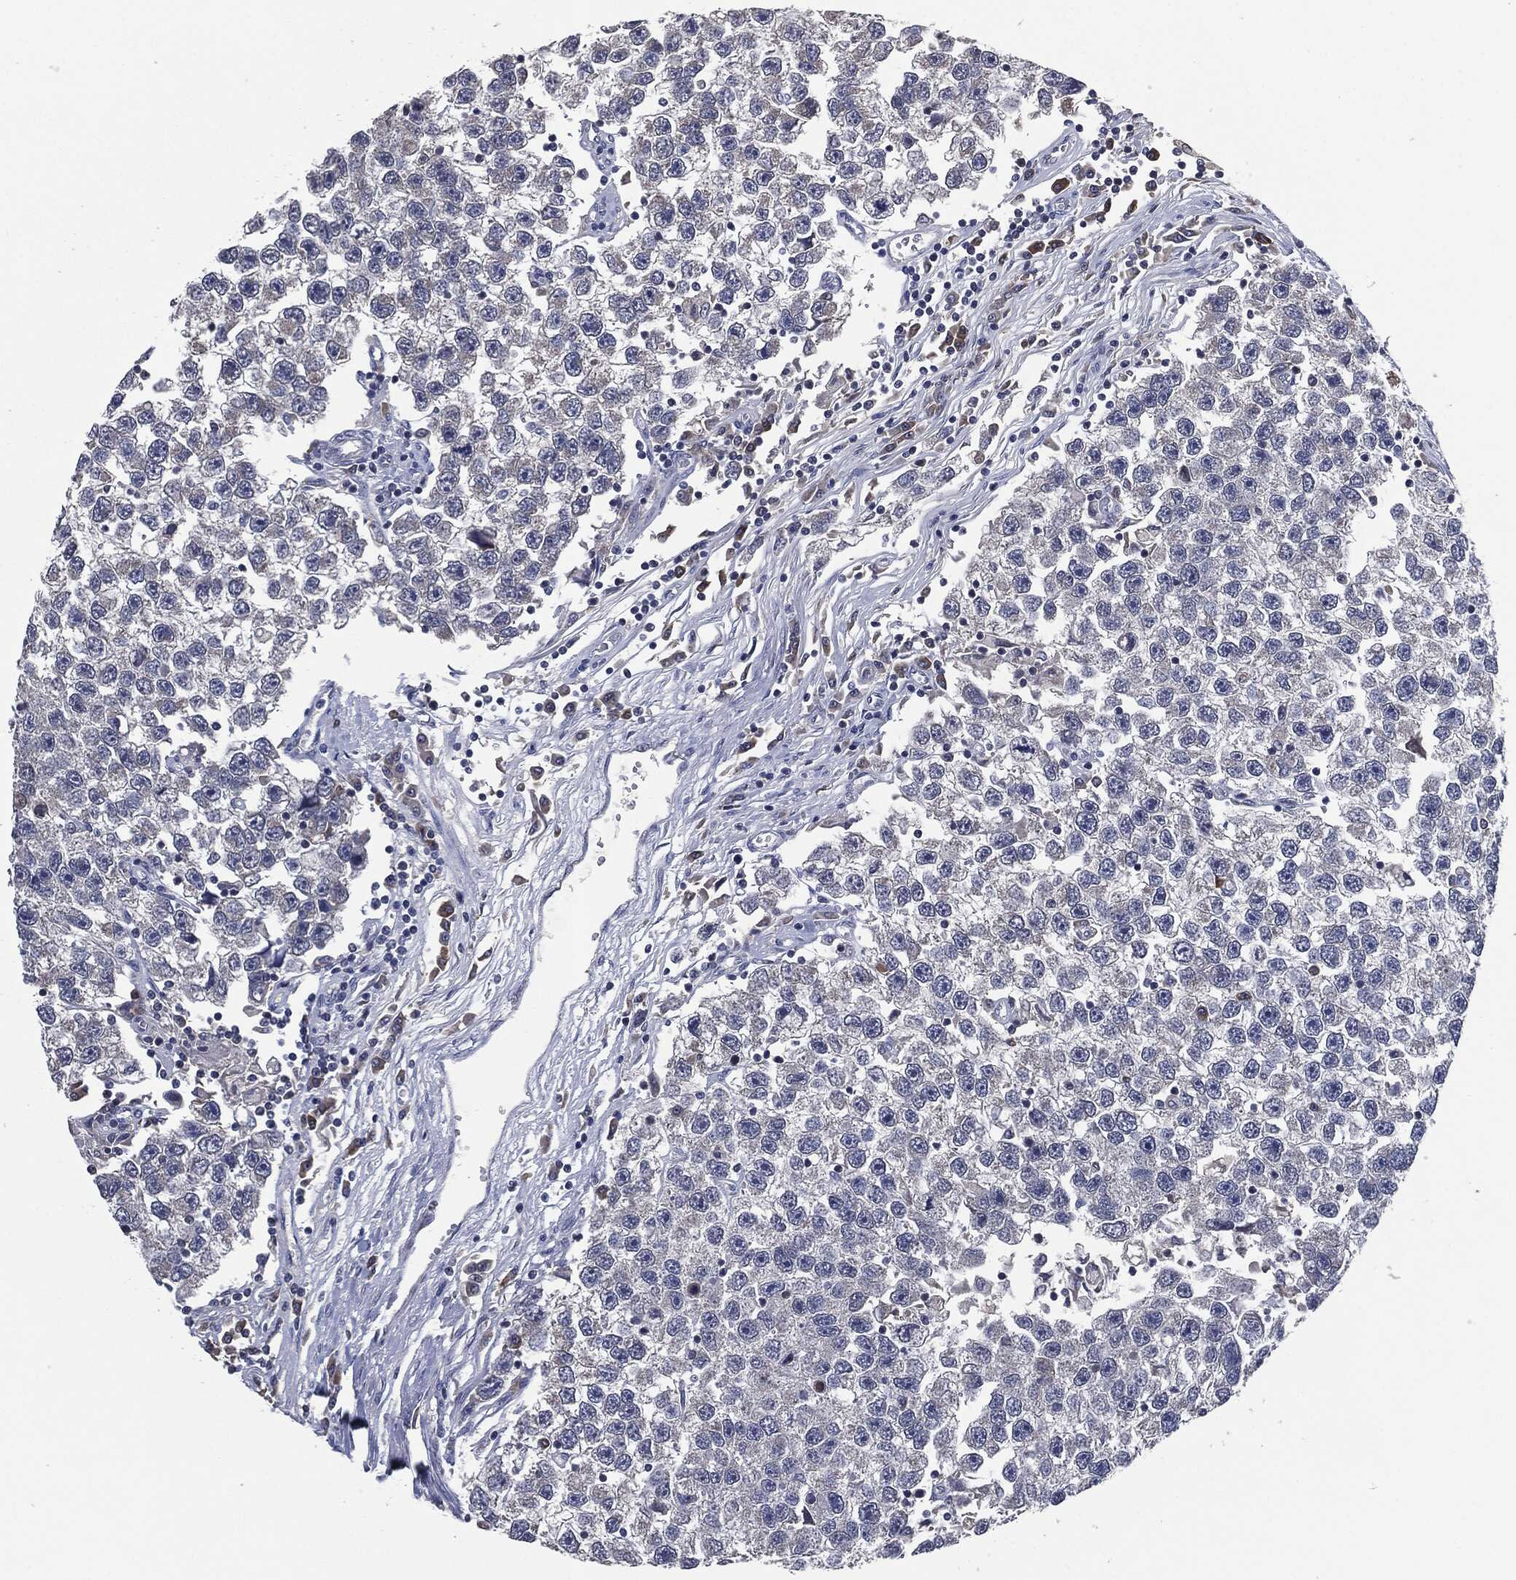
{"staining": {"intensity": "negative", "quantity": "none", "location": "none"}, "tissue": "testis cancer", "cell_type": "Tumor cells", "image_type": "cancer", "snomed": [{"axis": "morphology", "description": "Seminoma, NOS"}, {"axis": "topography", "description": "Testis"}], "caption": "Micrograph shows no significant protein staining in tumor cells of testis cancer (seminoma).", "gene": "IL2RG", "patient": {"sex": "male", "age": 26}}